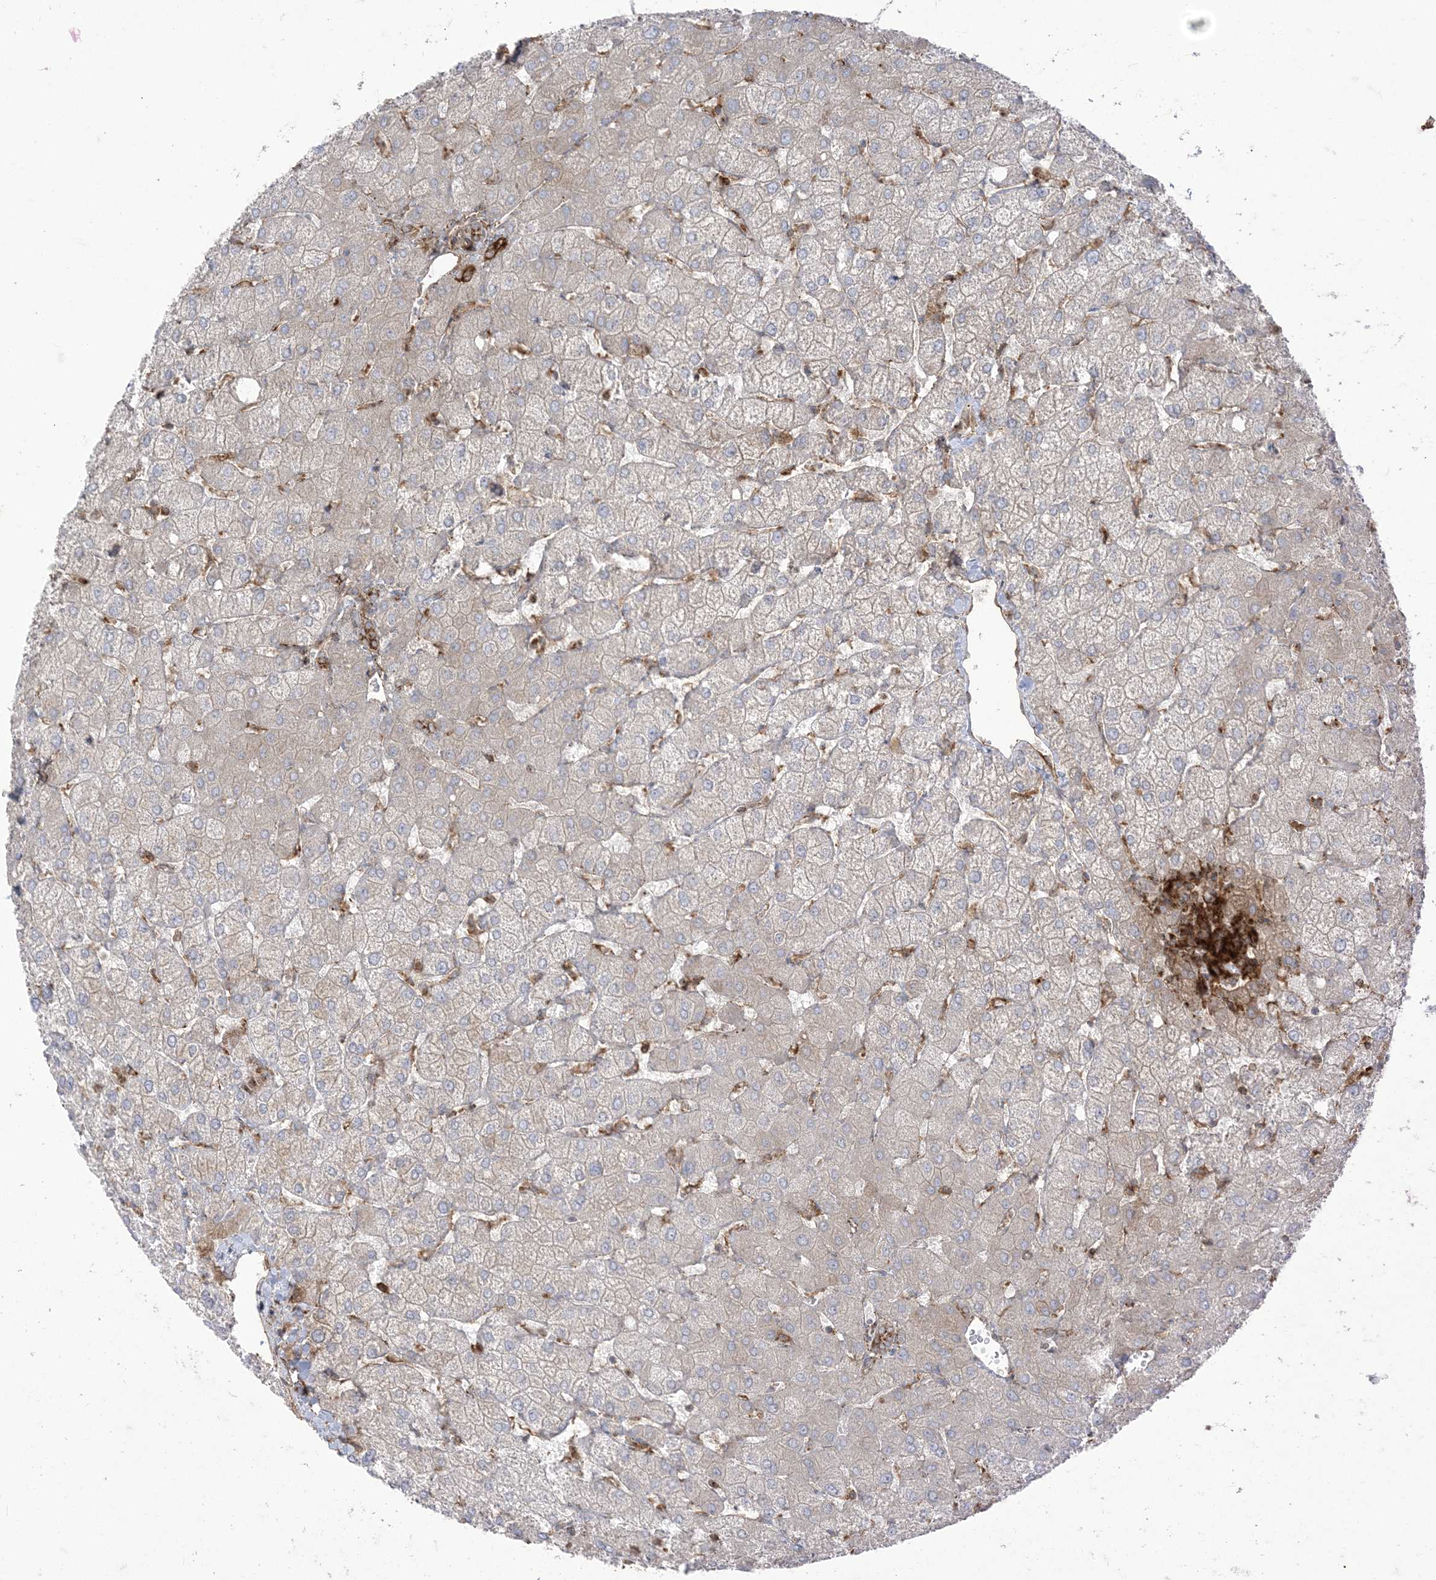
{"staining": {"intensity": "strong", "quantity": ">75%", "location": "cytoplasmic/membranous"}, "tissue": "liver", "cell_type": "Cholangiocytes", "image_type": "normal", "snomed": [{"axis": "morphology", "description": "Normal tissue, NOS"}, {"axis": "topography", "description": "Liver"}], "caption": "Immunohistochemistry image of normal liver: liver stained using immunohistochemistry displays high levels of strong protein expression localized specifically in the cytoplasmic/membranous of cholangiocytes, appearing as a cytoplasmic/membranous brown color.", "gene": "DERL3", "patient": {"sex": "female", "age": 54}}